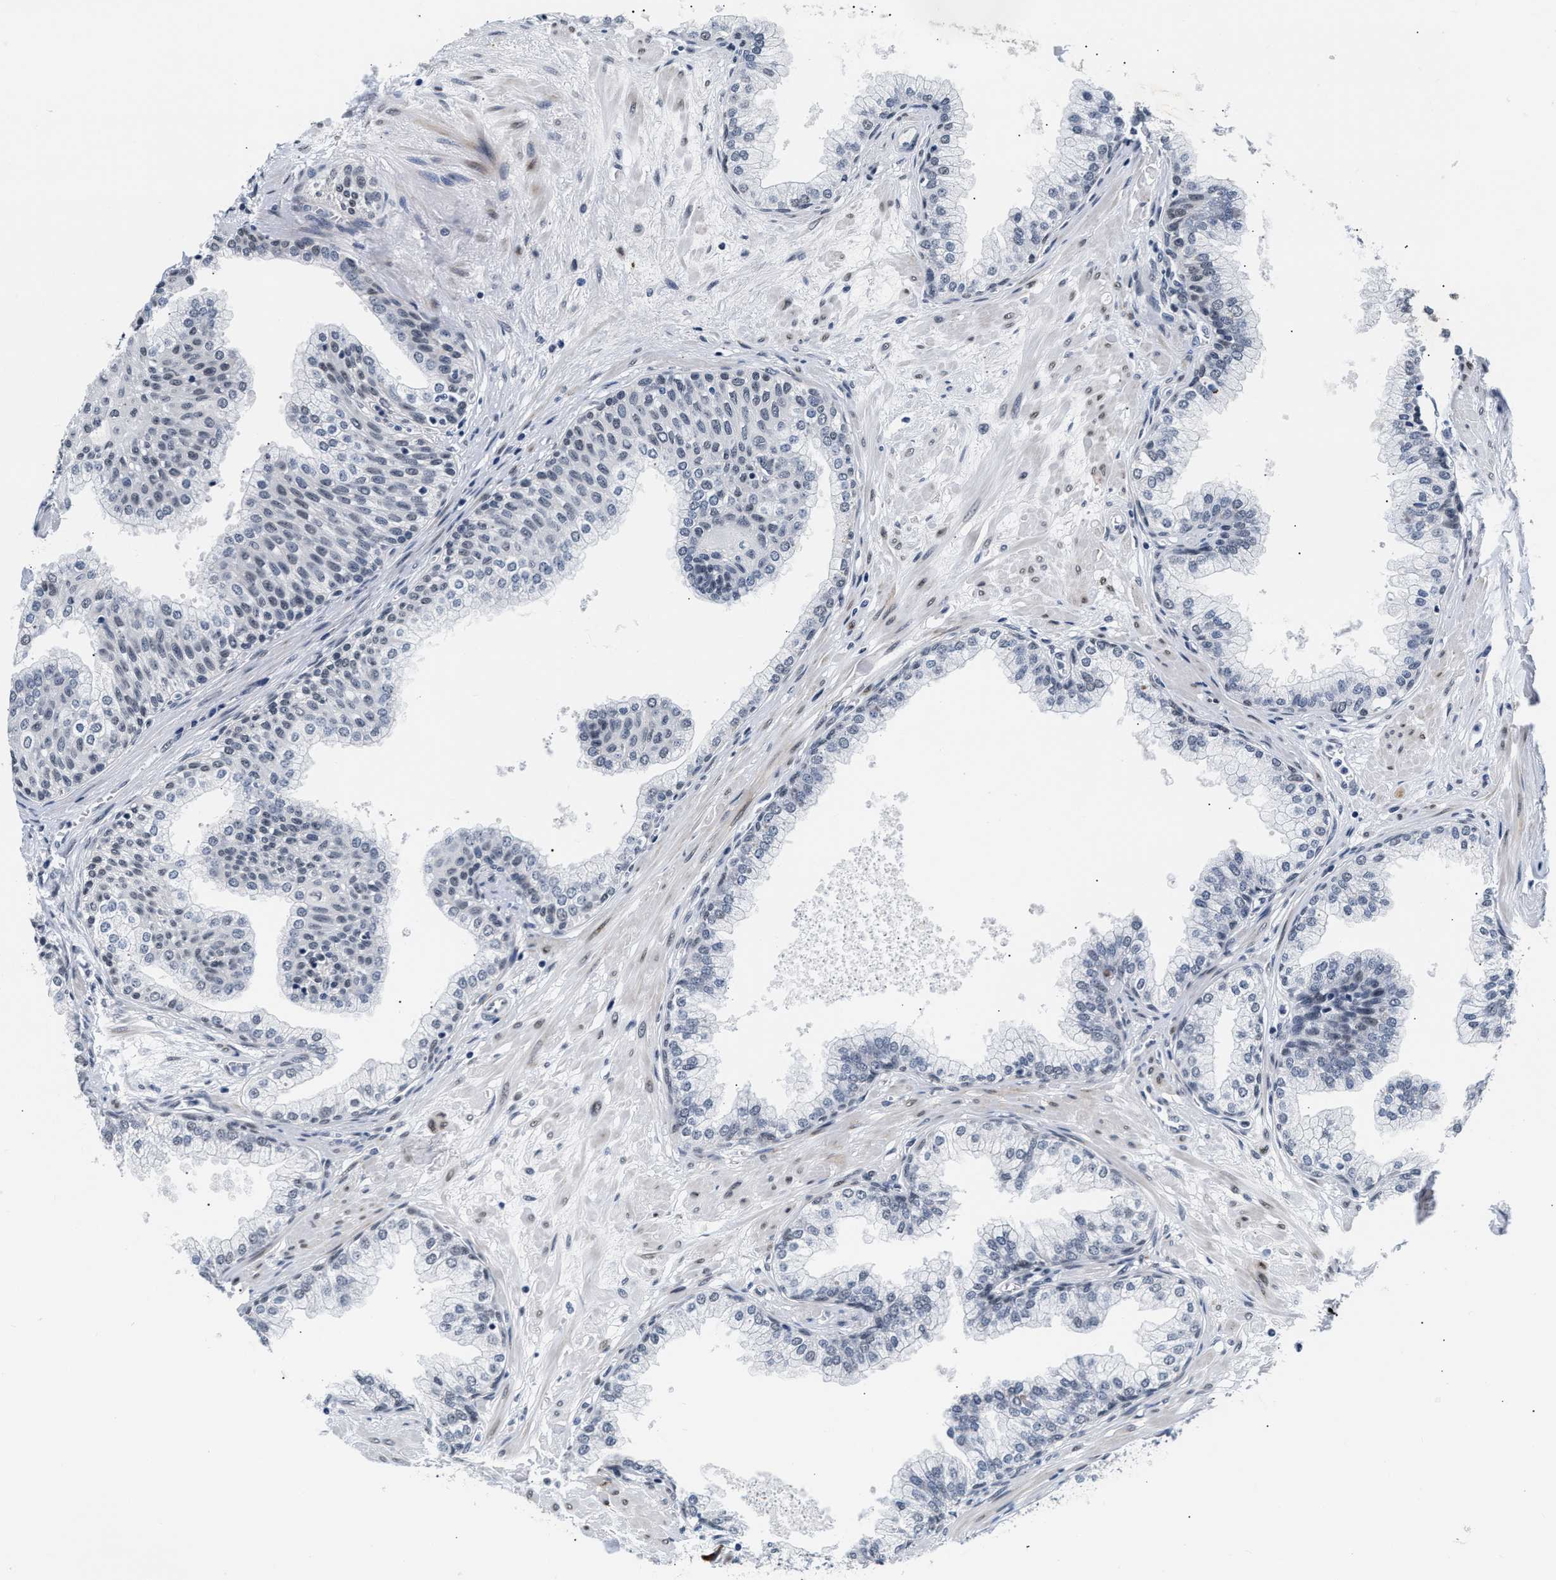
{"staining": {"intensity": "weak", "quantity": "25%-75%", "location": "nuclear"}, "tissue": "prostate", "cell_type": "Glandular cells", "image_type": "normal", "snomed": [{"axis": "morphology", "description": "Normal tissue, NOS"}, {"axis": "morphology", "description": "Urothelial carcinoma, Low grade"}, {"axis": "topography", "description": "Urinary bladder"}, {"axis": "topography", "description": "Prostate"}], "caption": "Prostate stained for a protein exhibits weak nuclear positivity in glandular cells. (DAB (3,3'-diaminobenzidine) = brown stain, brightfield microscopy at high magnification).", "gene": "THOC1", "patient": {"sex": "male", "age": 60}}